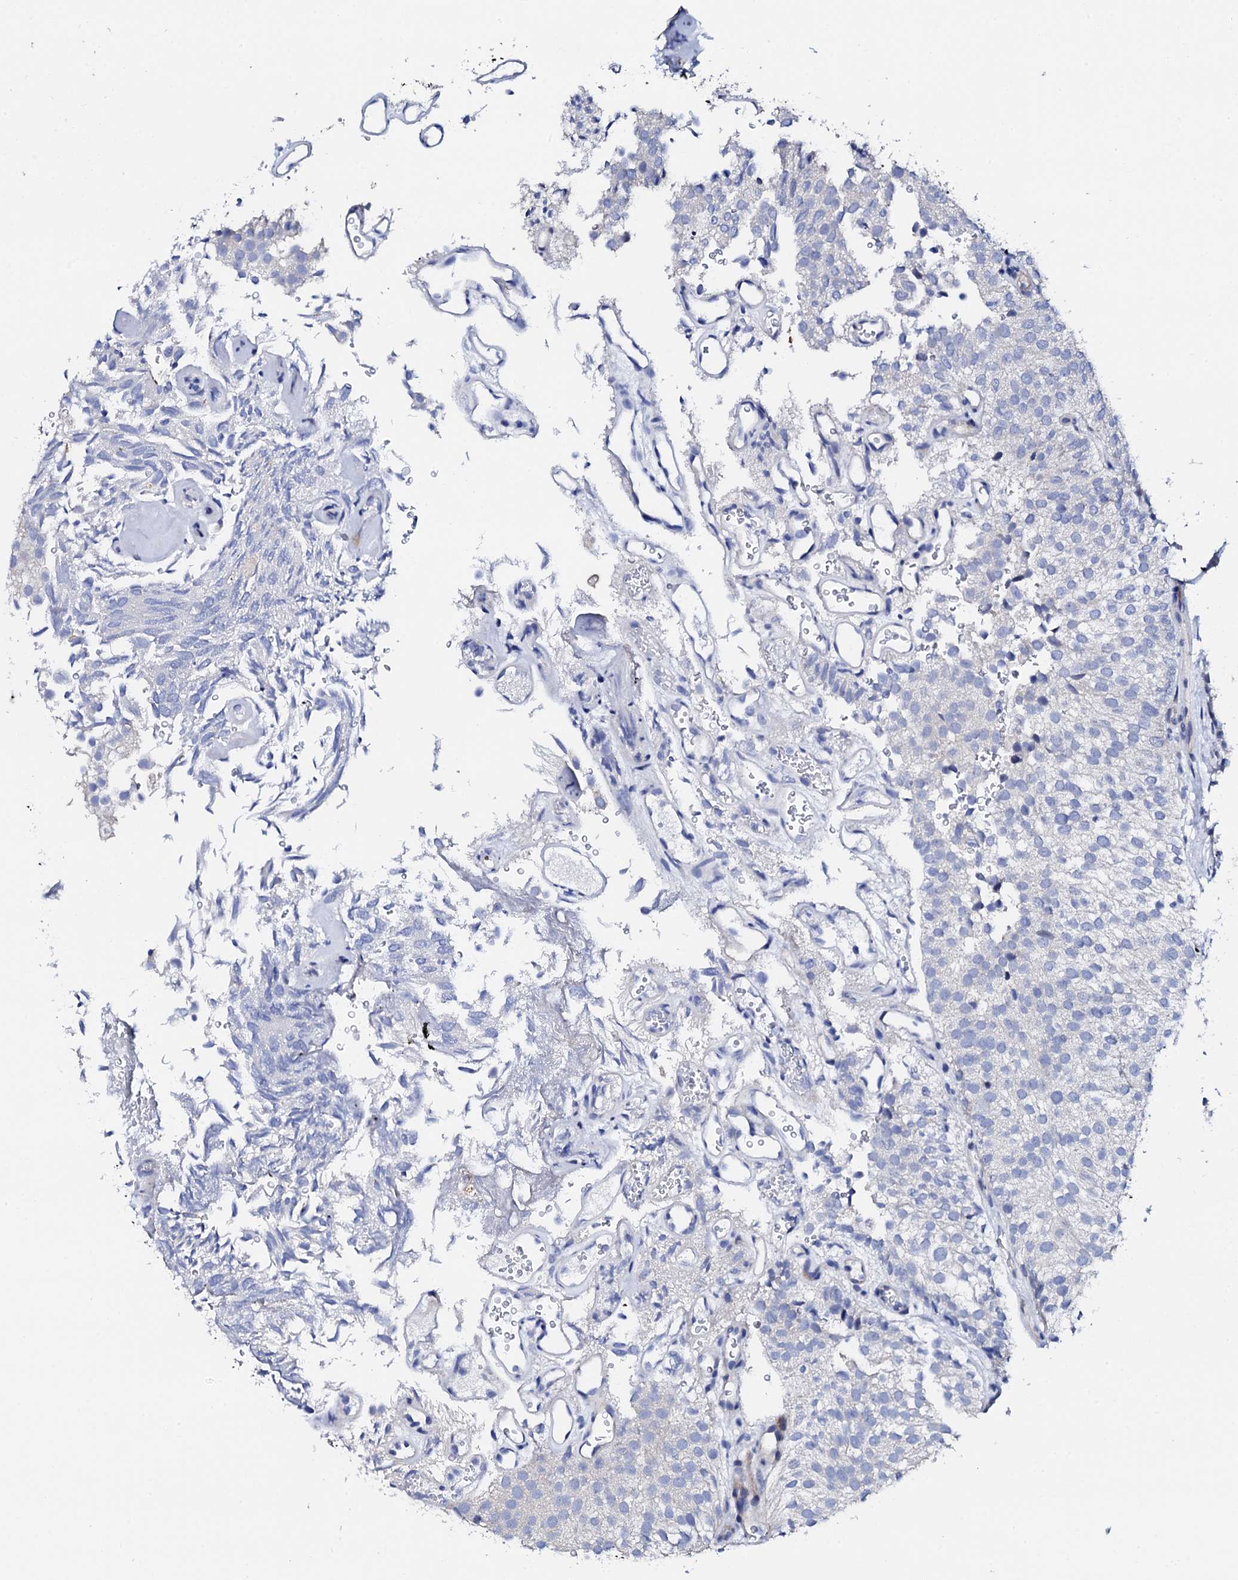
{"staining": {"intensity": "negative", "quantity": "none", "location": "none"}, "tissue": "urothelial cancer", "cell_type": "Tumor cells", "image_type": "cancer", "snomed": [{"axis": "morphology", "description": "Urothelial carcinoma, Low grade"}, {"axis": "topography", "description": "Urinary bladder"}], "caption": "Image shows no protein expression in tumor cells of urothelial carcinoma (low-grade) tissue.", "gene": "TRDN", "patient": {"sex": "male", "age": 78}}